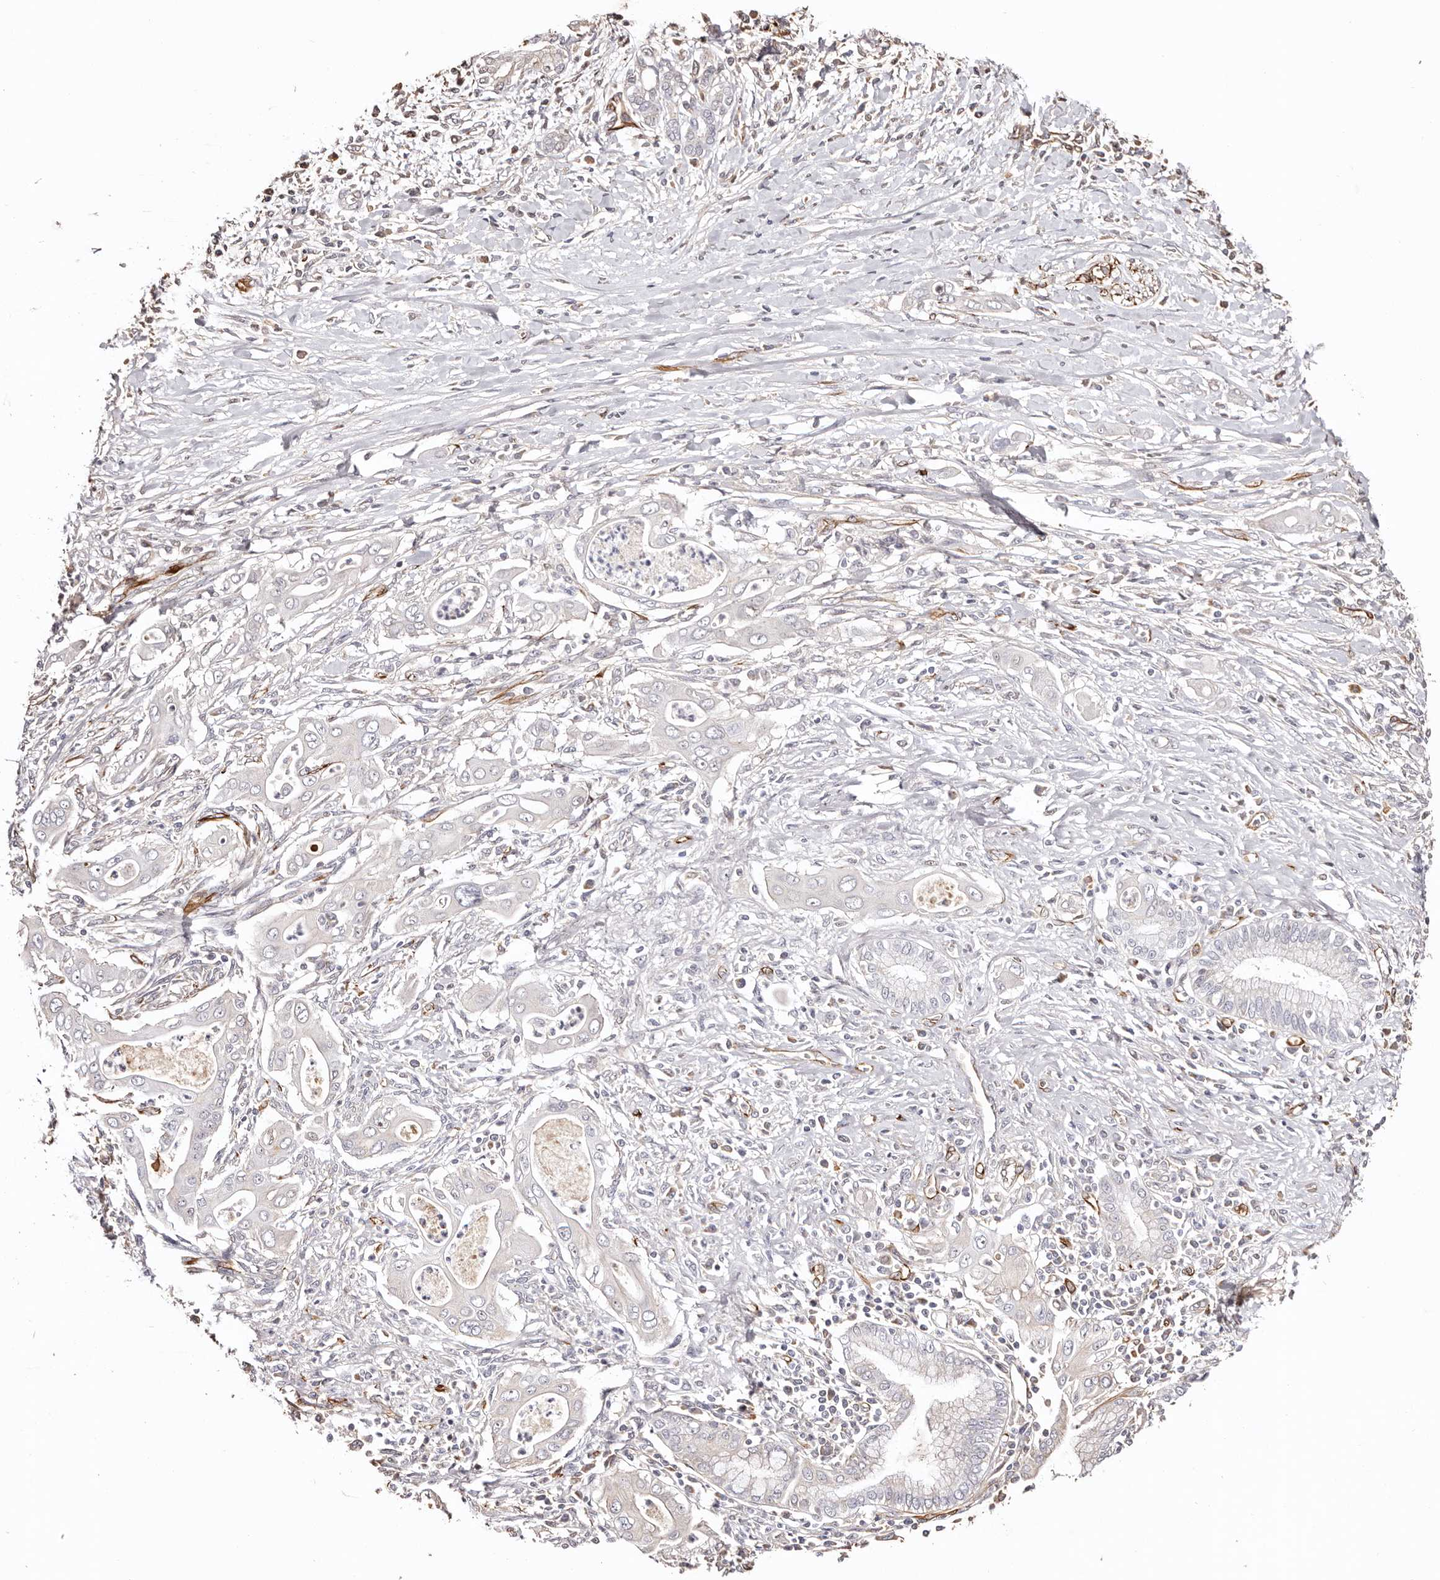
{"staining": {"intensity": "negative", "quantity": "none", "location": "none"}, "tissue": "pancreatic cancer", "cell_type": "Tumor cells", "image_type": "cancer", "snomed": [{"axis": "morphology", "description": "Adenocarcinoma, NOS"}, {"axis": "topography", "description": "Pancreas"}], "caption": "An immunohistochemistry image of pancreatic adenocarcinoma is shown. There is no staining in tumor cells of pancreatic adenocarcinoma.", "gene": "ZNF557", "patient": {"sex": "male", "age": 58}}